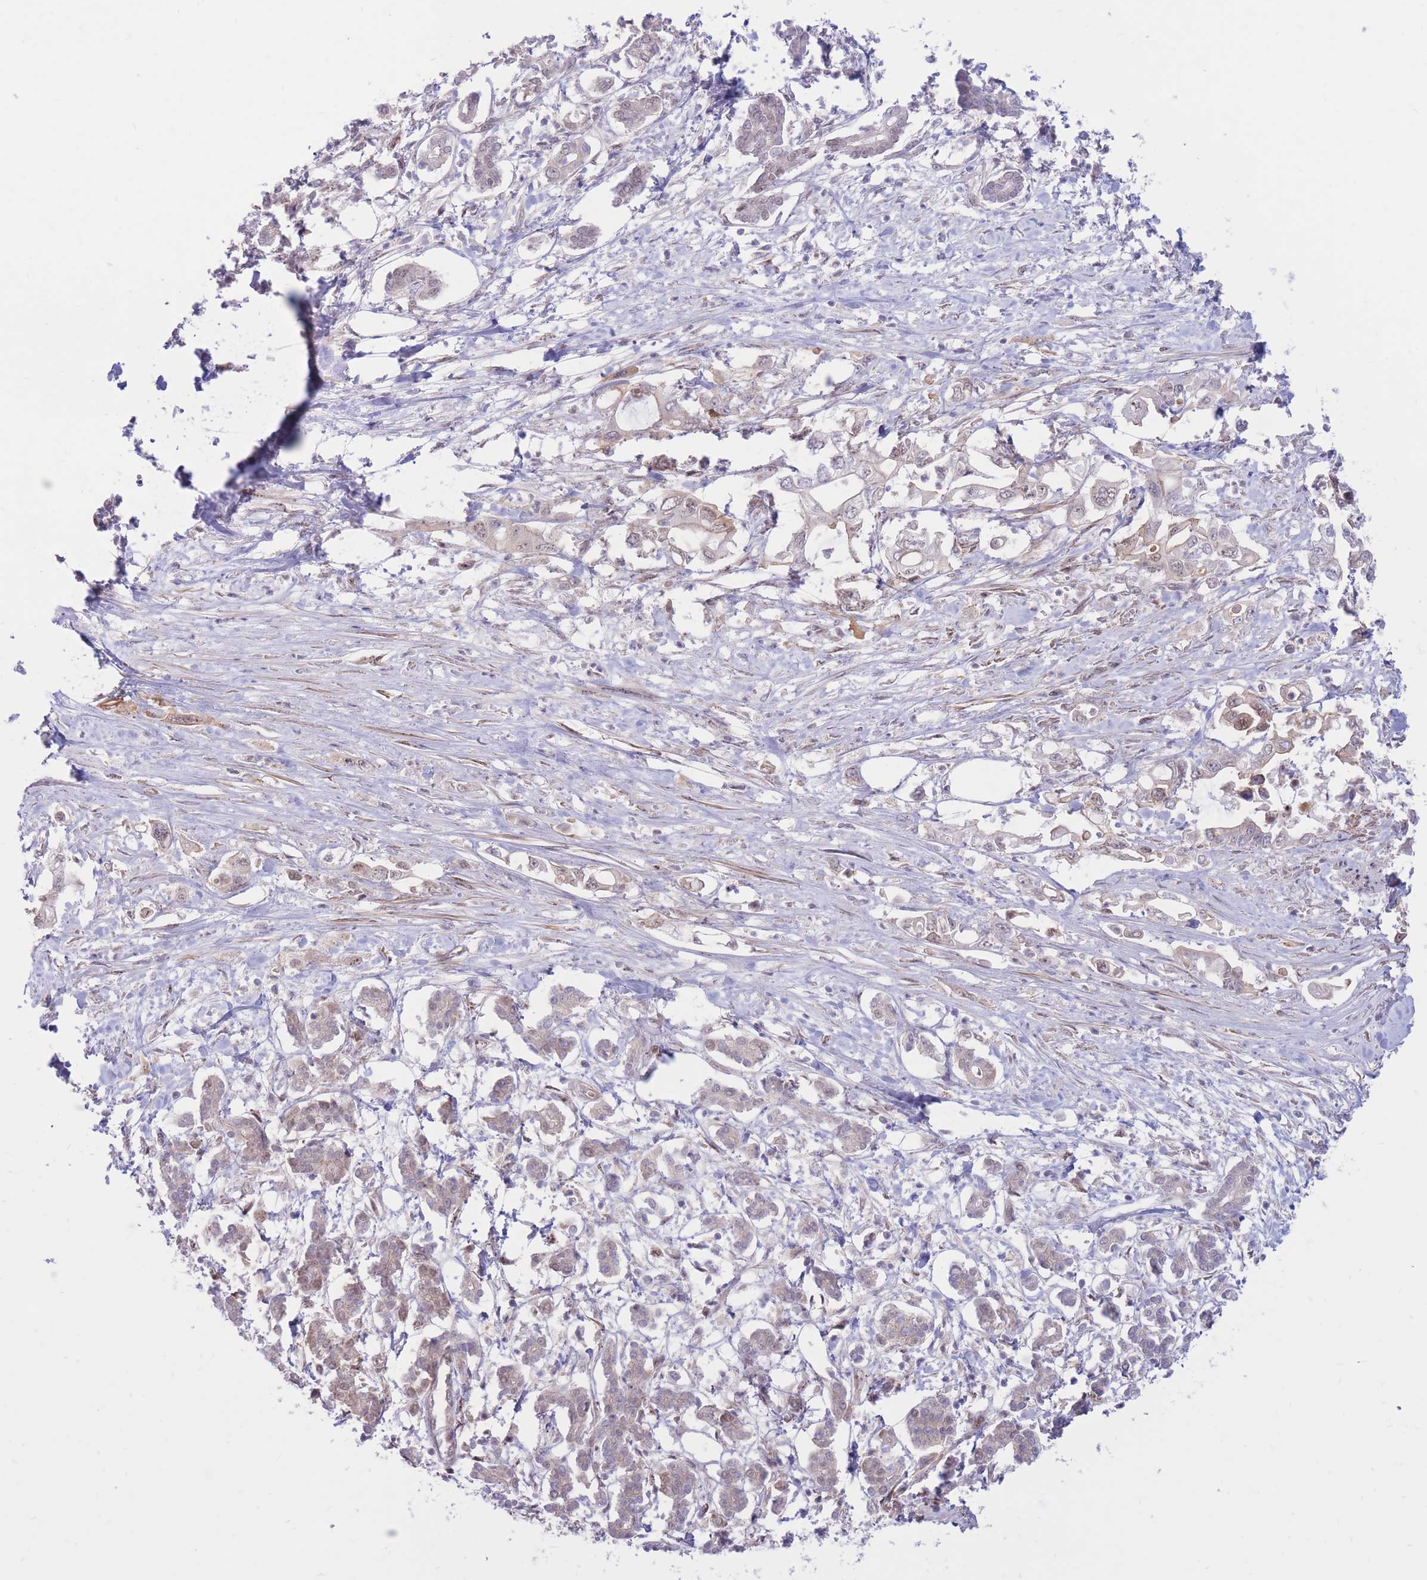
{"staining": {"intensity": "weak", "quantity": "<25%", "location": "nuclear"}, "tissue": "pancreatic cancer", "cell_type": "Tumor cells", "image_type": "cancer", "snomed": [{"axis": "morphology", "description": "Adenocarcinoma, NOS"}, {"axis": "topography", "description": "Pancreas"}], "caption": "The image demonstrates no significant expression in tumor cells of pancreatic cancer.", "gene": "ERICH6B", "patient": {"sex": "male", "age": 61}}